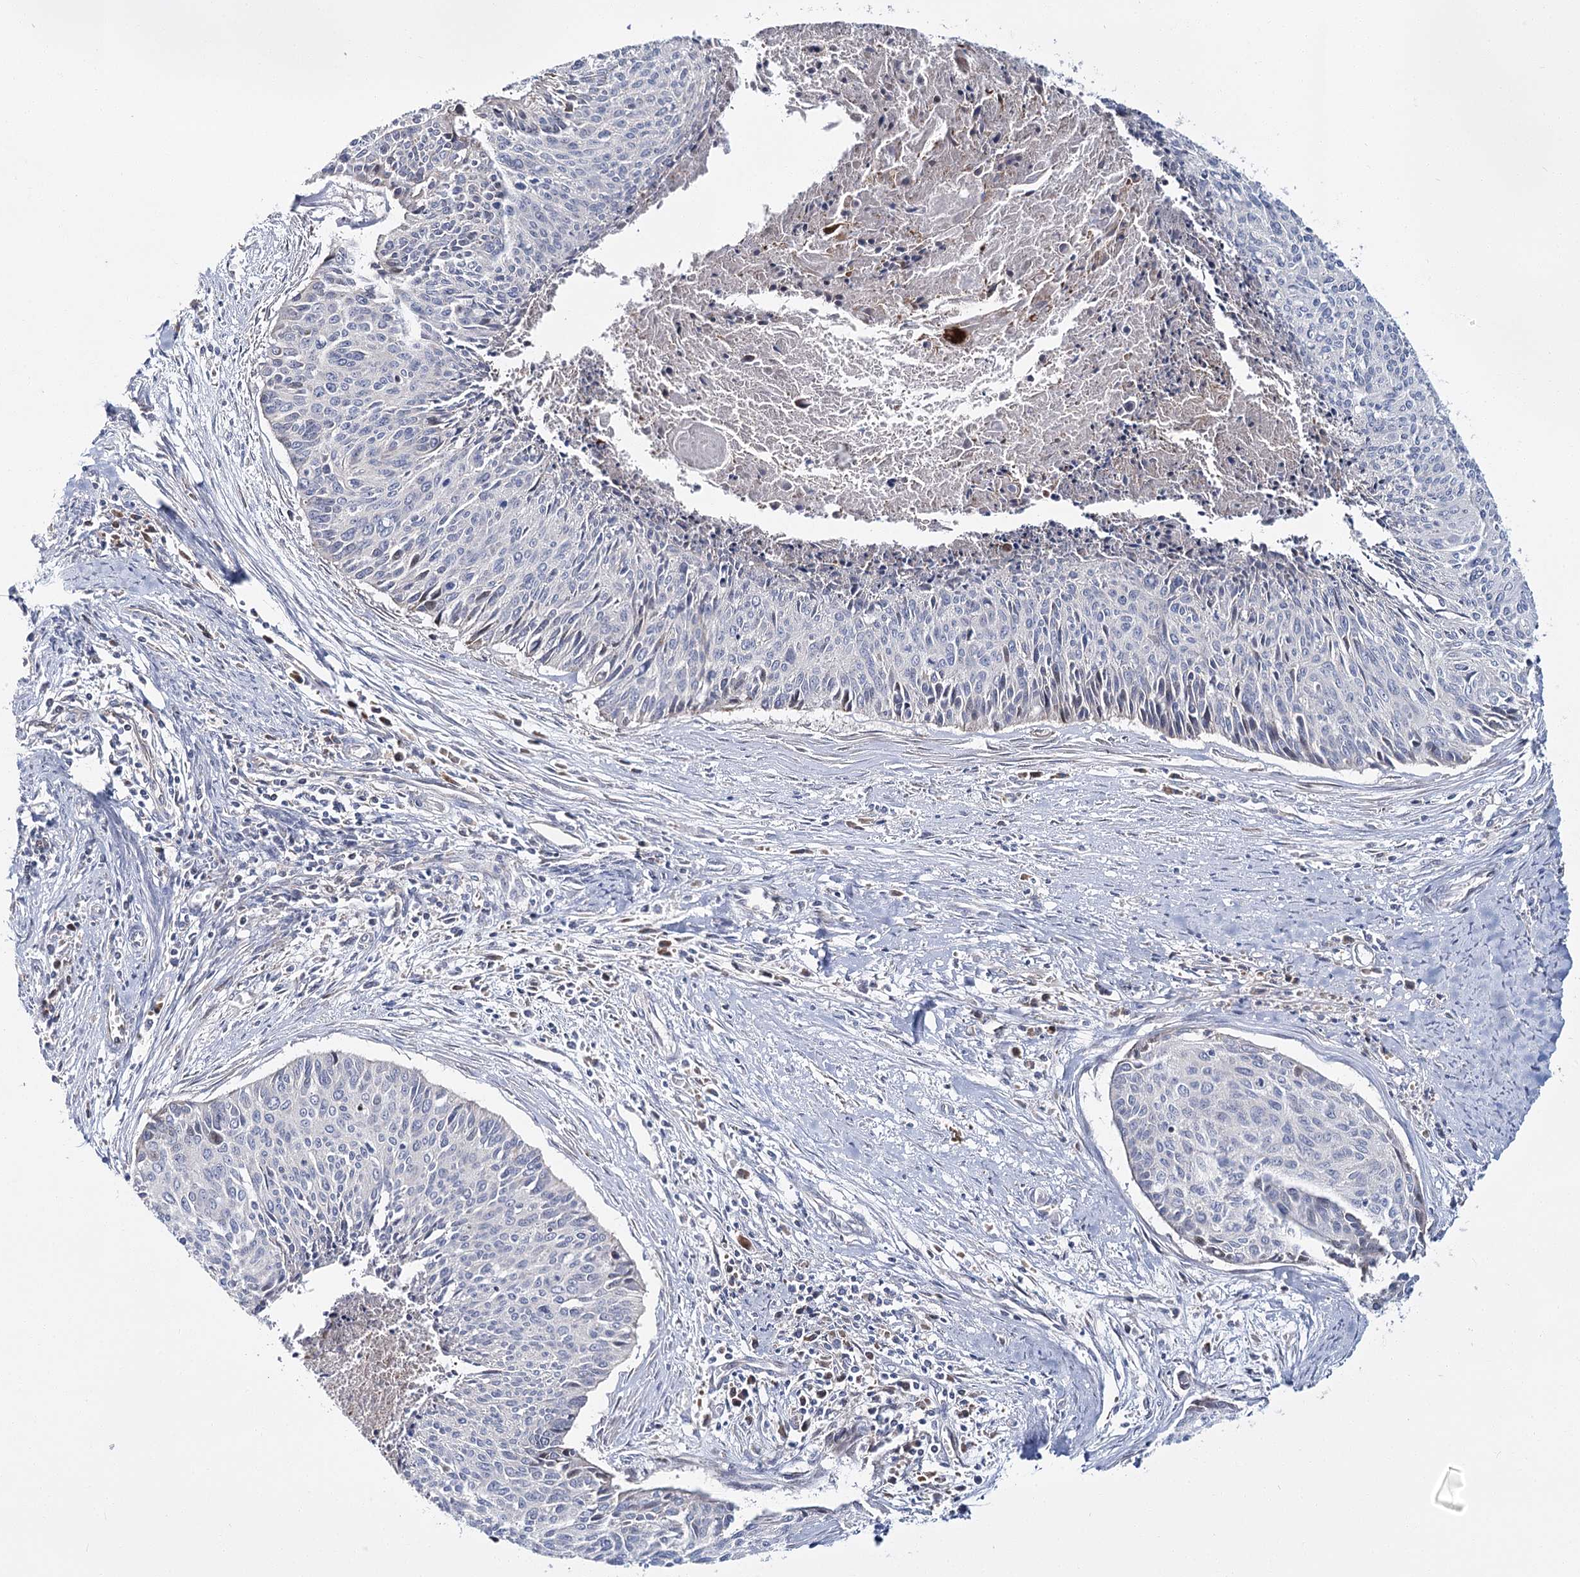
{"staining": {"intensity": "negative", "quantity": "none", "location": "none"}, "tissue": "cervical cancer", "cell_type": "Tumor cells", "image_type": "cancer", "snomed": [{"axis": "morphology", "description": "Squamous cell carcinoma, NOS"}, {"axis": "topography", "description": "Cervix"}], "caption": "Tumor cells are negative for brown protein staining in cervical cancer.", "gene": "CPLANE1", "patient": {"sex": "female", "age": 55}}